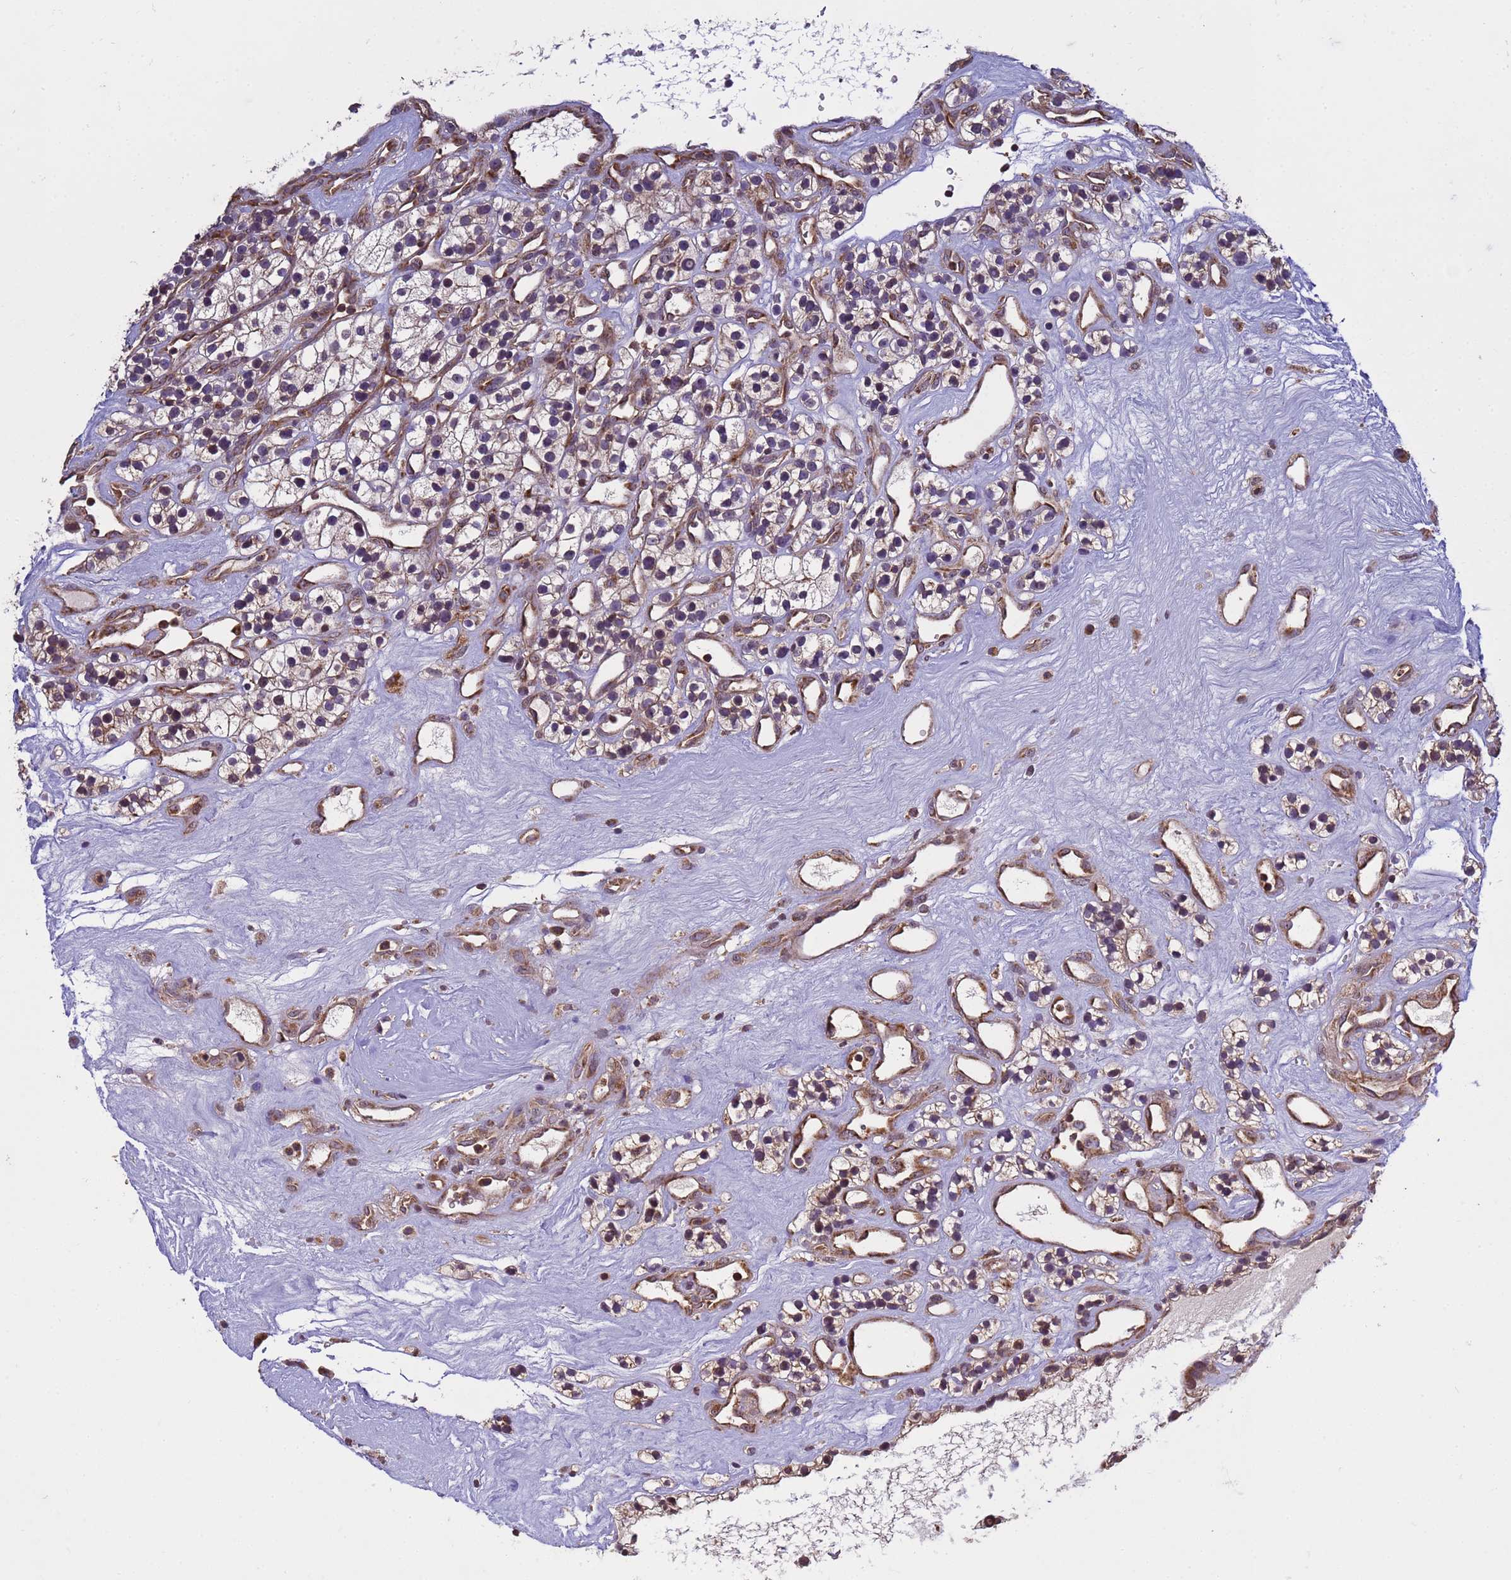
{"staining": {"intensity": "weak", "quantity": ">75%", "location": "cytoplasmic/membranous"}, "tissue": "renal cancer", "cell_type": "Tumor cells", "image_type": "cancer", "snomed": [{"axis": "morphology", "description": "Adenocarcinoma, NOS"}, {"axis": "topography", "description": "Kidney"}], "caption": "Immunohistochemical staining of human renal cancer (adenocarcinoma) shows low levels of weak cytoplasmic/membranous positivity in approximately >75% of tumor cells. The staining was performed using DAB (3,3'-diaminobenzidine), with brown indicating positive protein expression. Nuclei are stained blue with hematoxylin.", "gene": "P2RX7", "patient": {"sex": "female", "age": 57}}